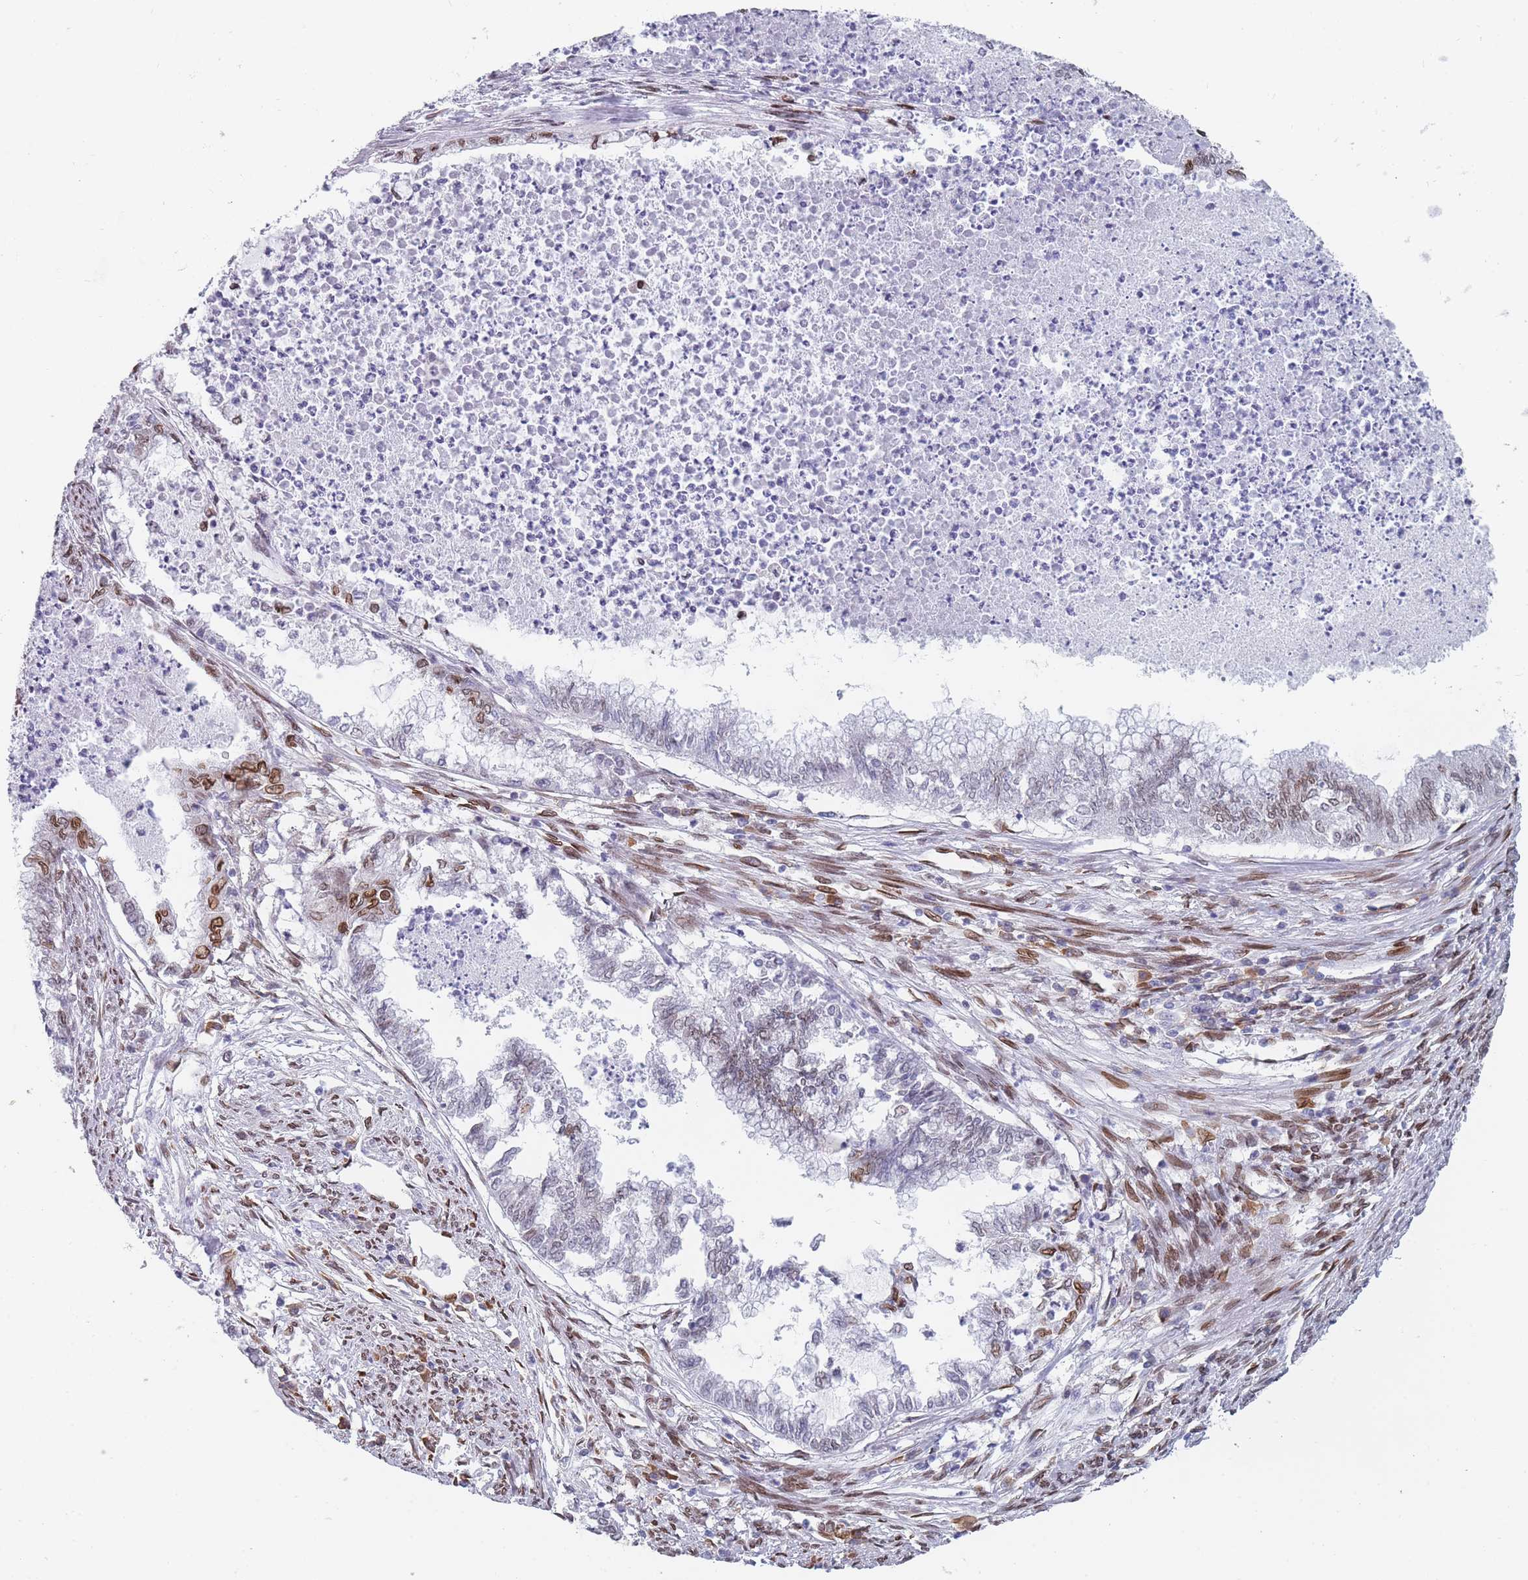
{"staining": {"intensity": "moderate", "quantity": "<25%", "location": "cytoplasmic/membranous,nuclear"}, "tissue": "endometrial cancer", "cell_type": "Tumor cells", "image_type": "cancer", "snomed": [{"axis": "morphology", "description": "Adenocarcinoma, NOS"}, {"axis": "topography", "description": "Endometrium"}], "caption": "Tumor cells reveal moderate cytoplasmic/membranous and nuclear positivity in approximately <25% of cells in endometrial adenocarcinoma.", "gene": "ZBTB1", "patient": {"sex": "female", "age": 79}}